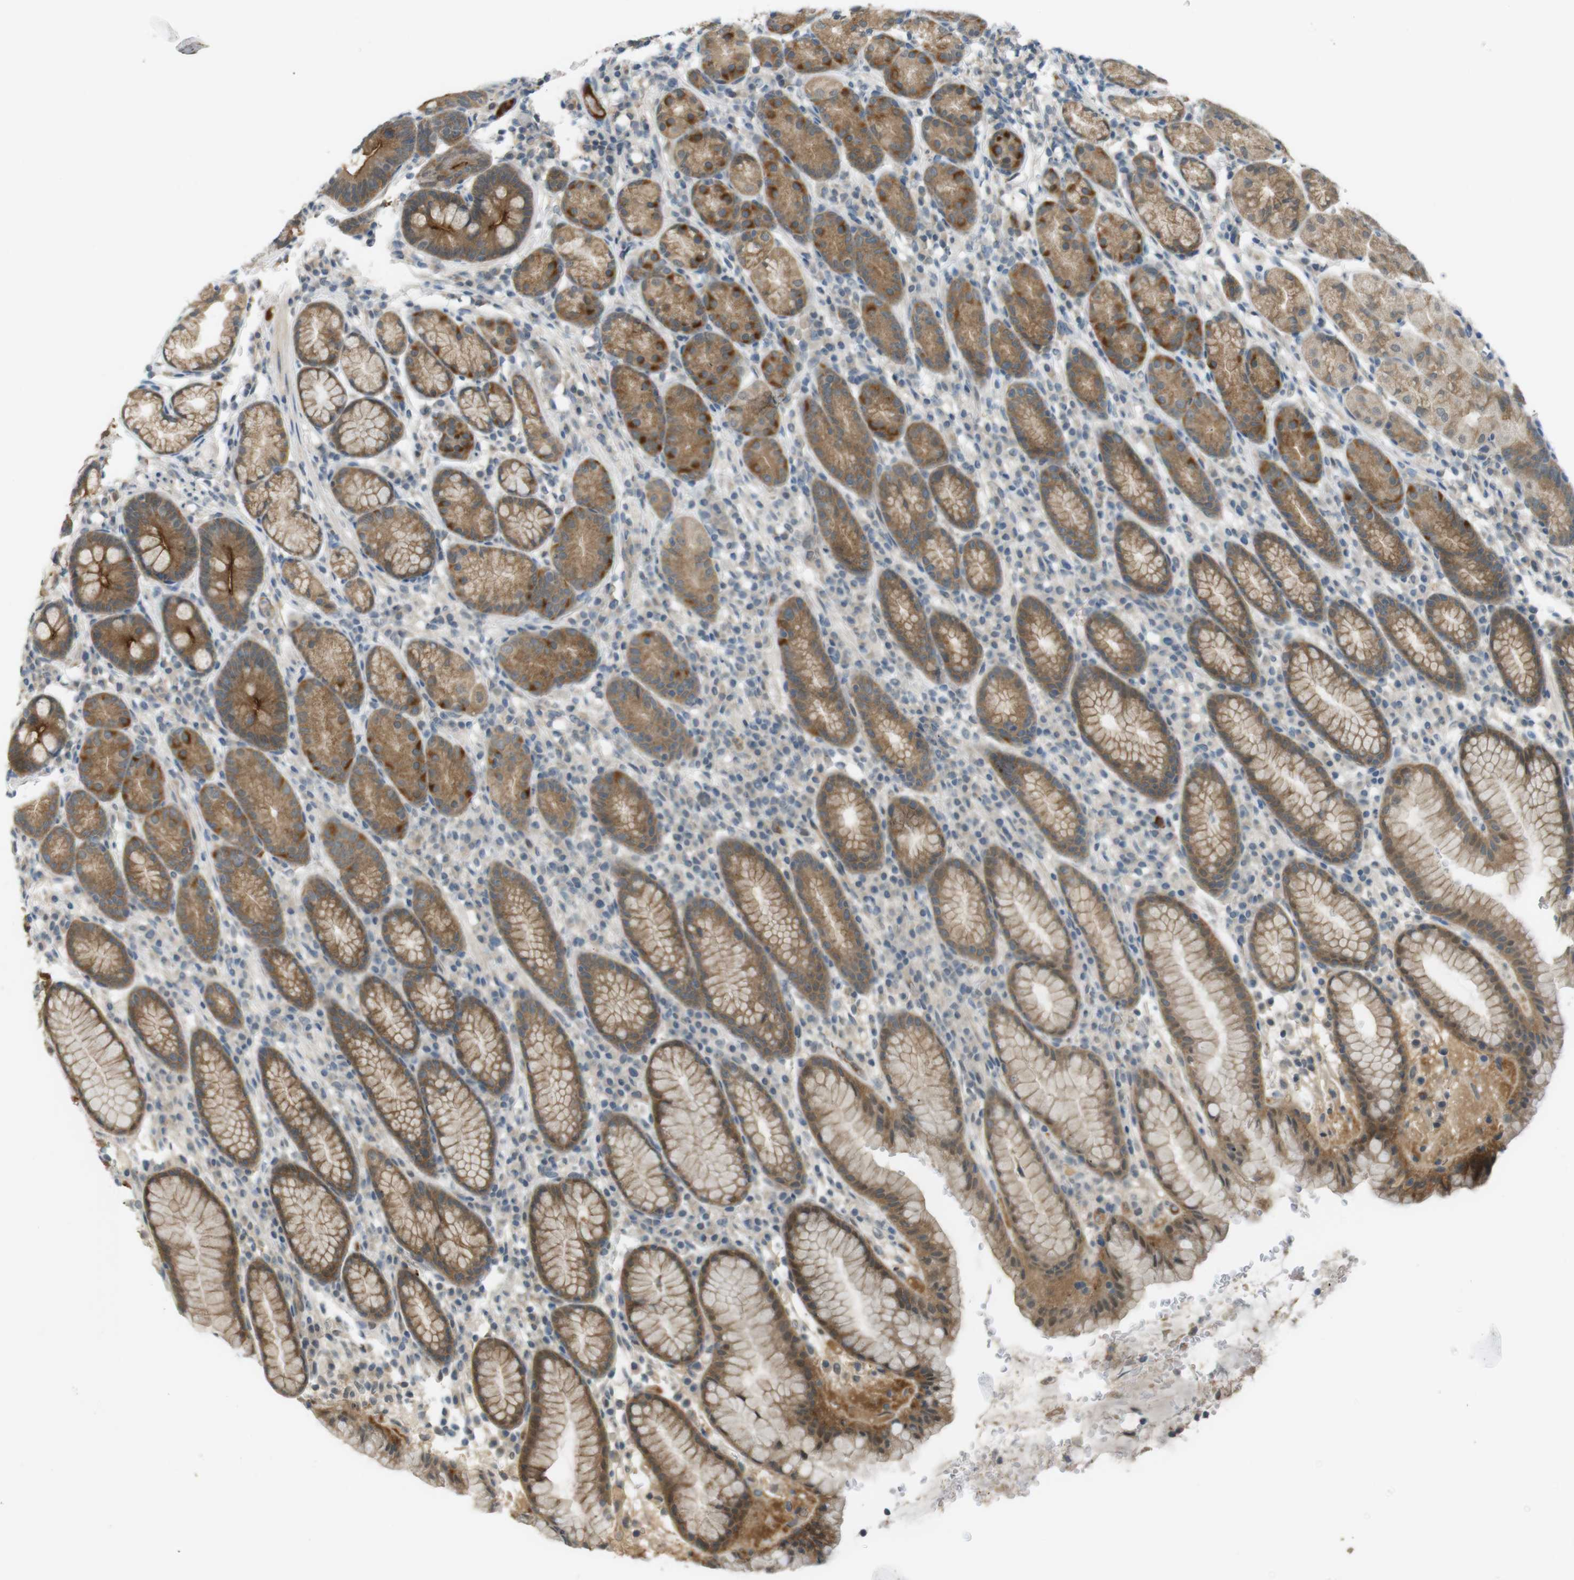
{"staining": {"intensity": "moderate", "quantity": ">75%", "location": "cytoplasmic/membranous"}, "tissue": "stomach", "cell_type": "Glandular cells", "image_type": "normal", "snomed": [{"axis": "morphology", "description": "Normal tissue, NOS"}, {"axis": "topography", "description": "Stomach, lower"}], "caption": "A brown stain labels moderate cytoplasmic/membranous expression of a protein in glandular cells of benign stomach. Immunohistochemistry (ihc) stains the protein of interest in brown and the nuclei are stained blue.", "gene": "ZDHHC20", "patient": {"sex": "male", "age": 52}}